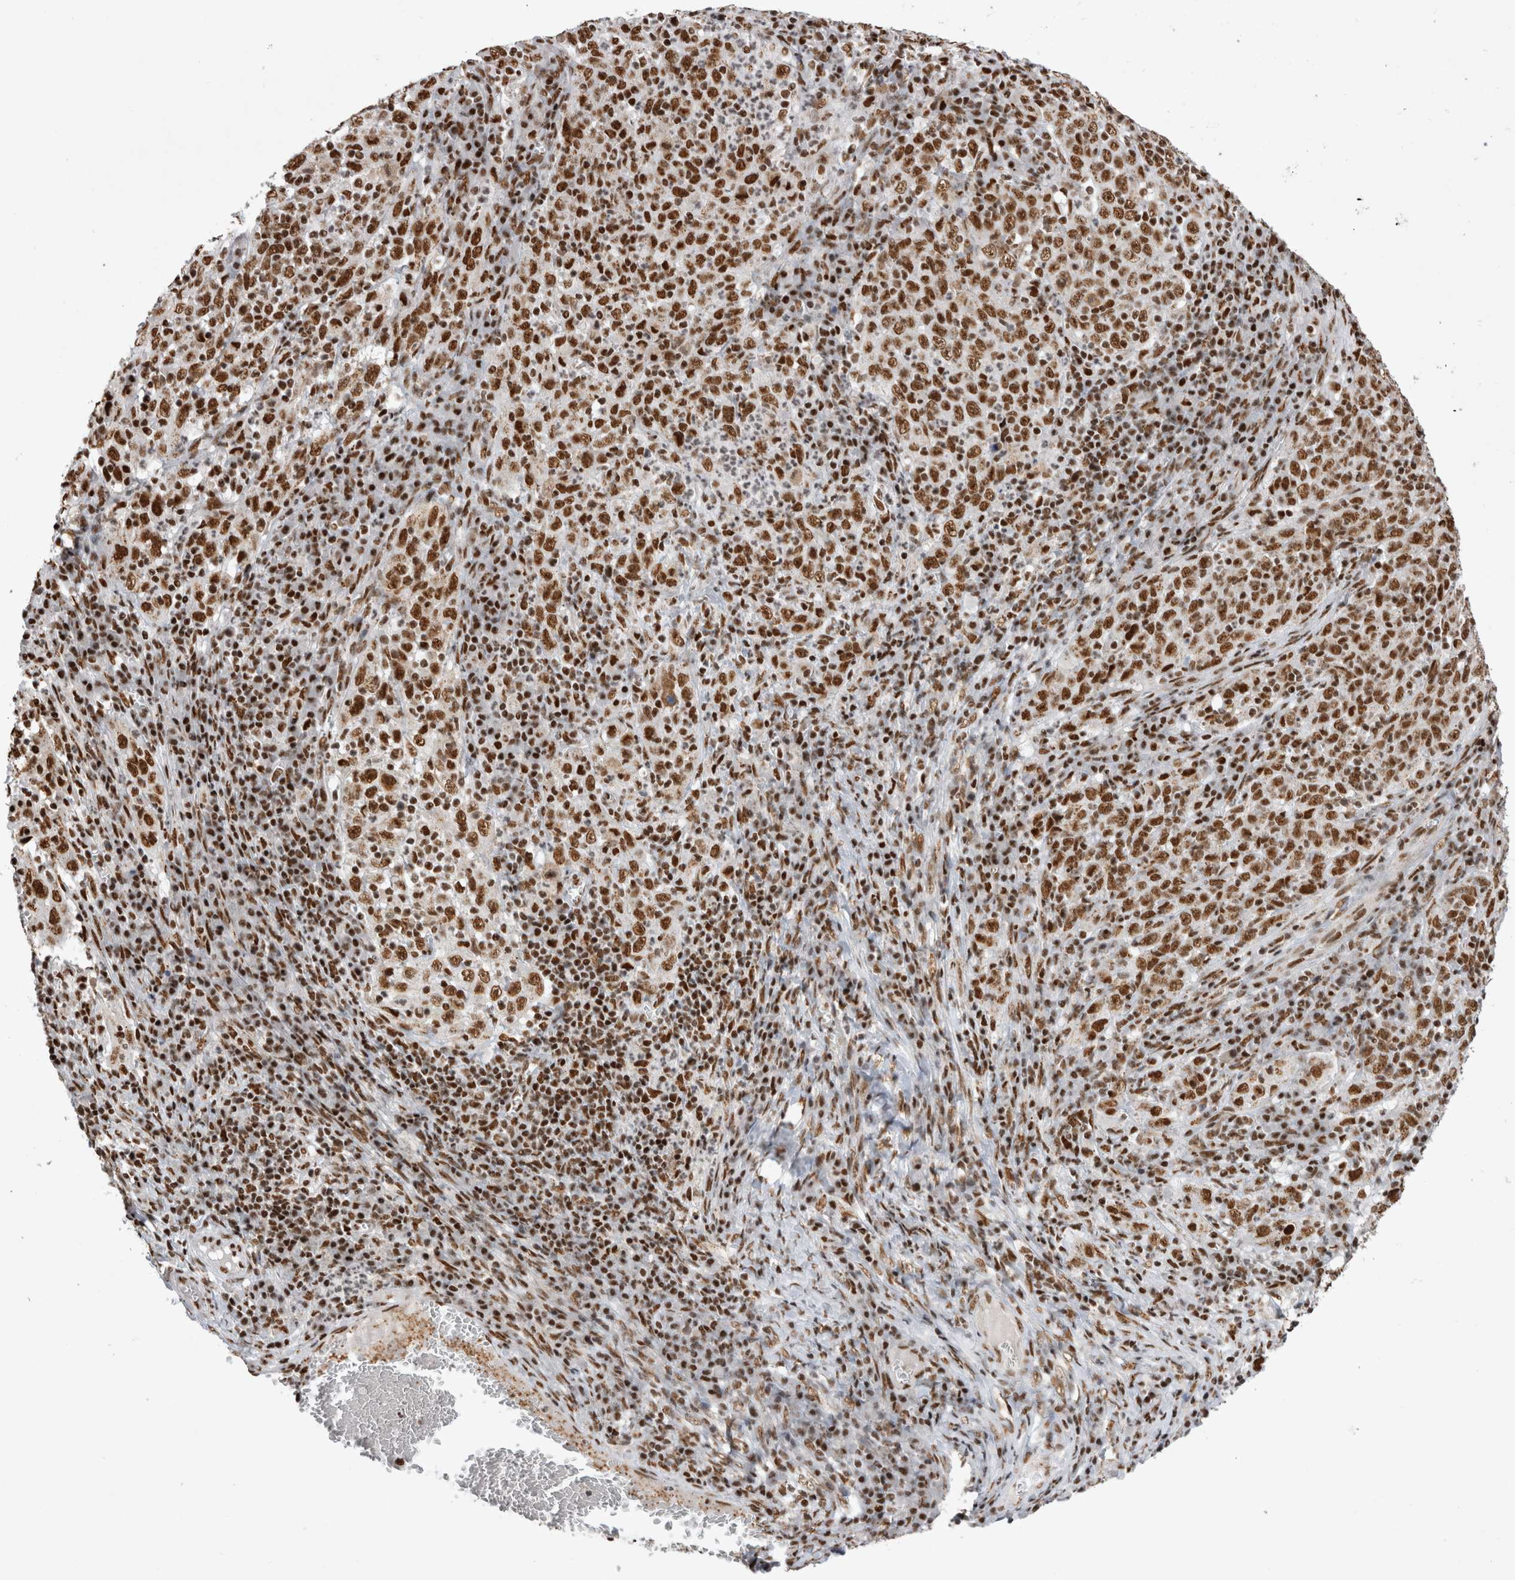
{"staining": {"intensity": "strong", "quantity": ">75%", "location": "nuclear"}, "tissue": "cervical cancer", "cell_type": "Tumor cells", "image_type": "cancer", "snomed": [{"axis": "morphology", "description": "Squamous cell carcinoma, NOS"}, {"axis": "topography", "description": "Cervix"}], "caption": "Human cervical cancer (squamous cell carcinoma) stained with a protein marker demonstrates strong staining in tumor cells.", "gene": "EYA2", "patient": {"sex": "female", "age": 46}}